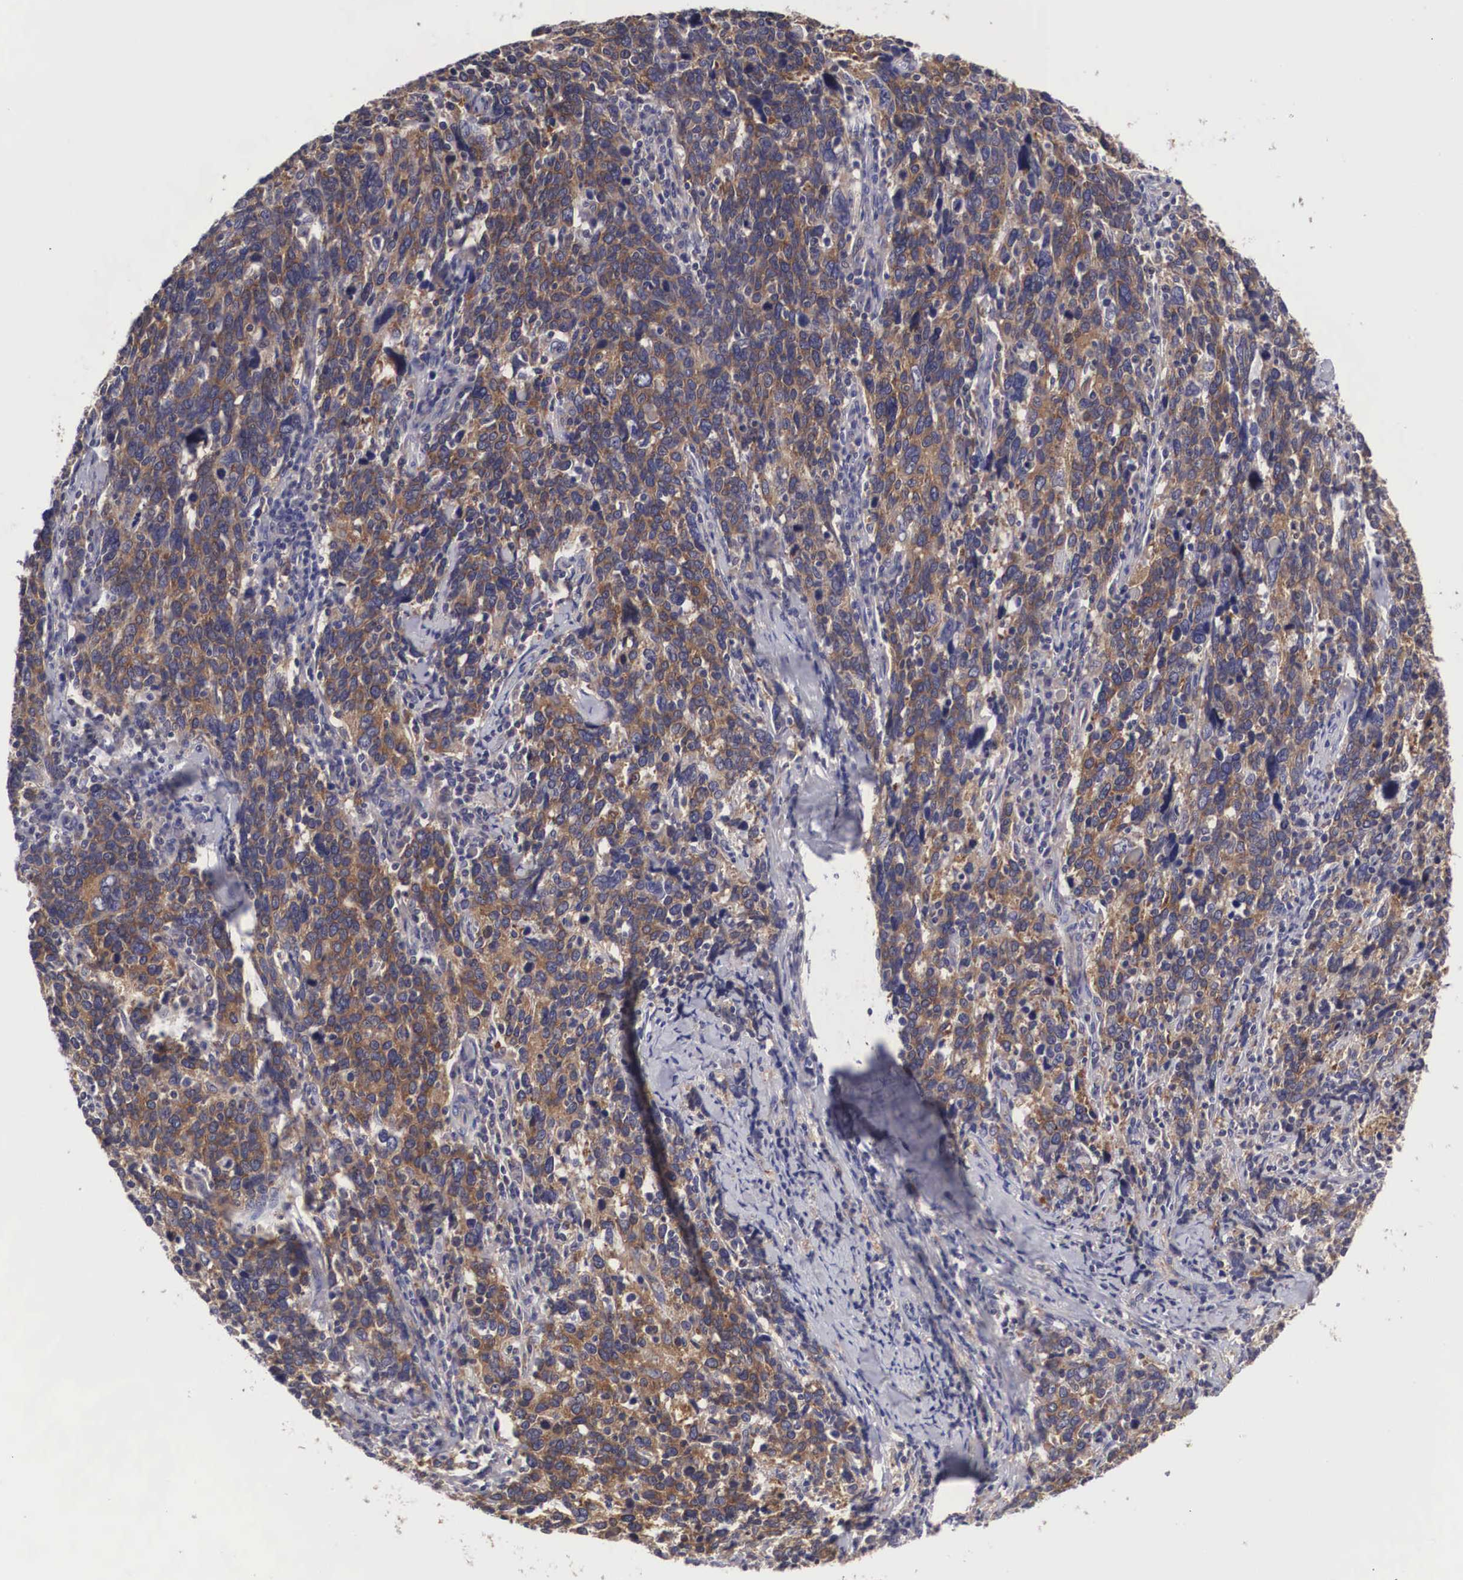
{"staining": {"intensity": "weak", "quantity": ">75%", "location": "cytoplasmic/membranous"}, "tissue": "cervical cancer", "cell_type": "Tumor cells", "image_type": "cancer", "snomed": [{"axis": "morphology", "description": "Squamous cell carcinoma, NOS"}, {"axis": "topography", "description": "Cervix"}], "caption": "Squamous cell carcinoma (cervical) stained for a protein (brown) demonstrates weak cytoplasmic/membranous positive expression in about >75% of tumor cells.", "gene": "GRIPAP1", "patient": {"sex": "female", "age": 41}}